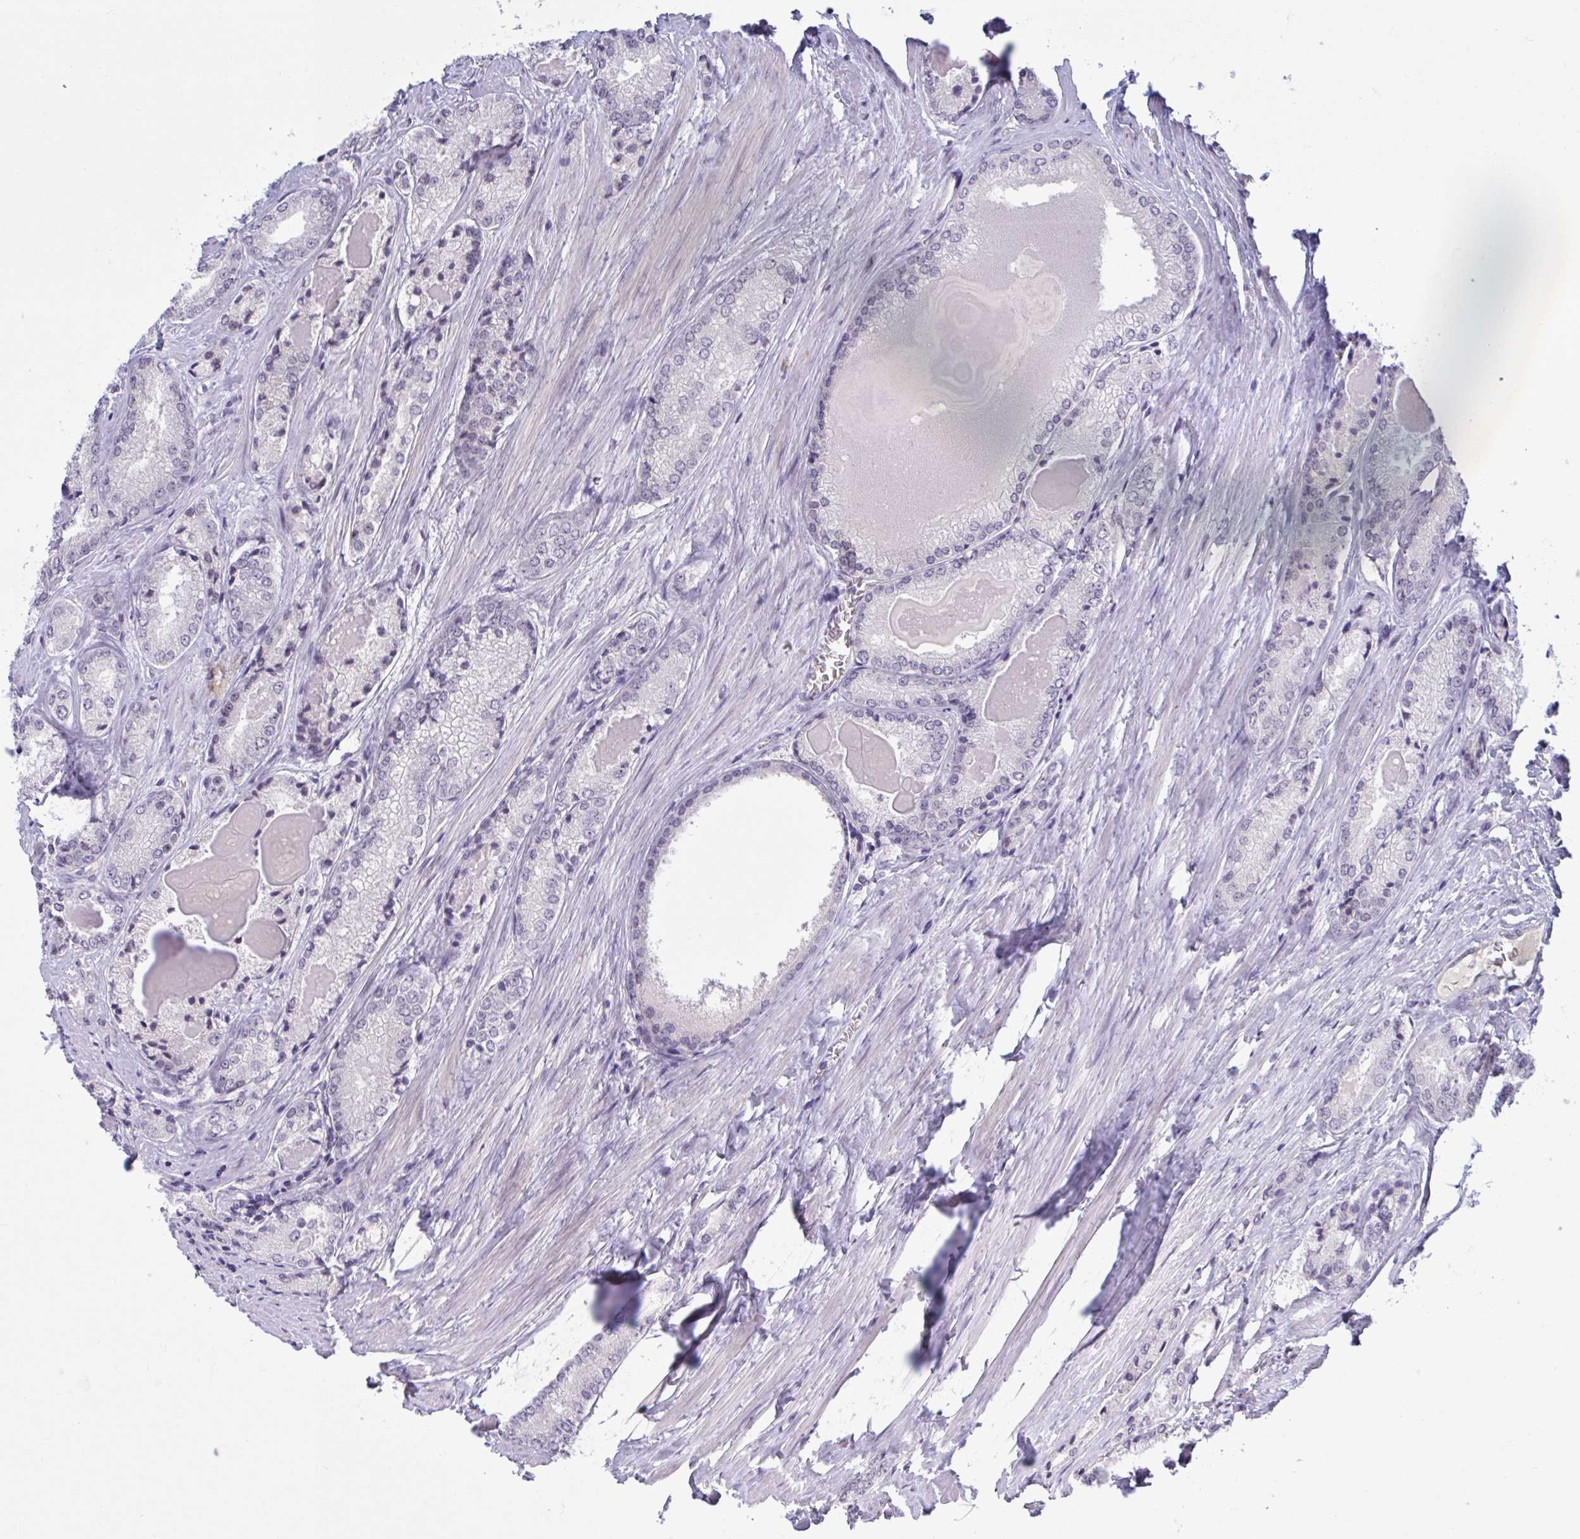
{"staining": {"intensity": "negative", "quantity": "none", "location": "none"}, "tissue": "prostate cancer", "cell_type": "Tumor cells", "image_type": "cancer", "snomed": [{"axis": "morphology", "description": "Adenocarcinoma, NOS"}, {"axis": "morphology", "description": "Adenocarcinoma, Low grade"}, {"axis": "topography", "description": "Prostate"}], "caption": "IHC photomicrograph of human prostate adenocarcinoma stained for a protein (brown), which shows no expression in tumor cells.", "gene": "CNGB3", "patient": {"sex": "male", "age": 68}}